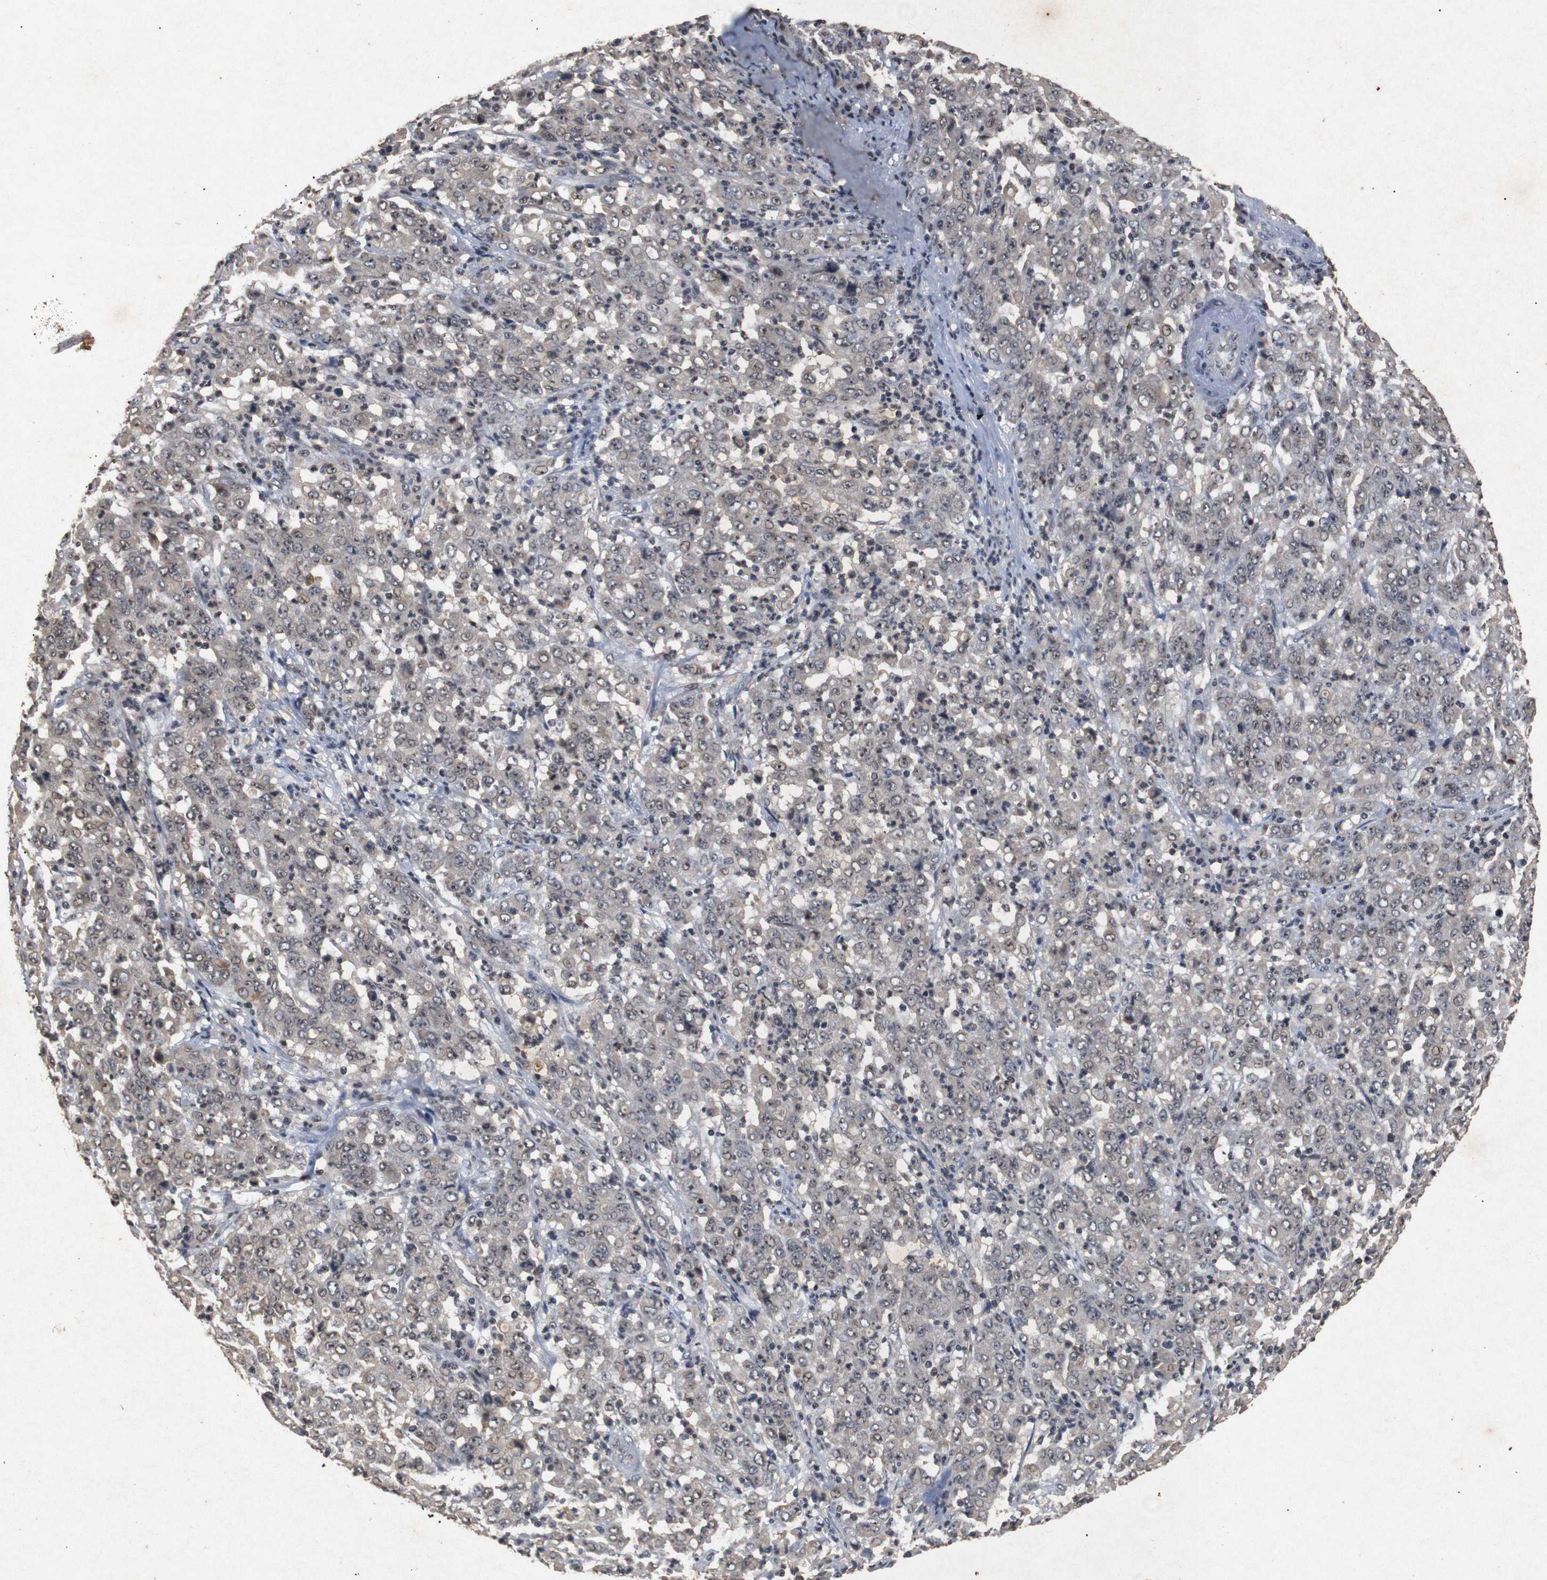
{"staining": {"intensity": "moderate", "quantity": "25%-75%", "location": "nuclear"}, "tissue": "stomach cancer", "cell_type": "Tumor cells", "image_type": "cancer", "snomed": [{"axis": "morphology", "description": "Adenocarcinoma, NOS"}, {"axis": "topography", "description": "Stomach, lower"}], "caption": "Approximately 25%-75% of tumor cells in stomach cancer (adenocarcinoma) show moderate nuclear protein positivity as visualized by brown immunohistochemical staining.", "gene": "PARN", "patient": {"sex": "female", "age": 71}}